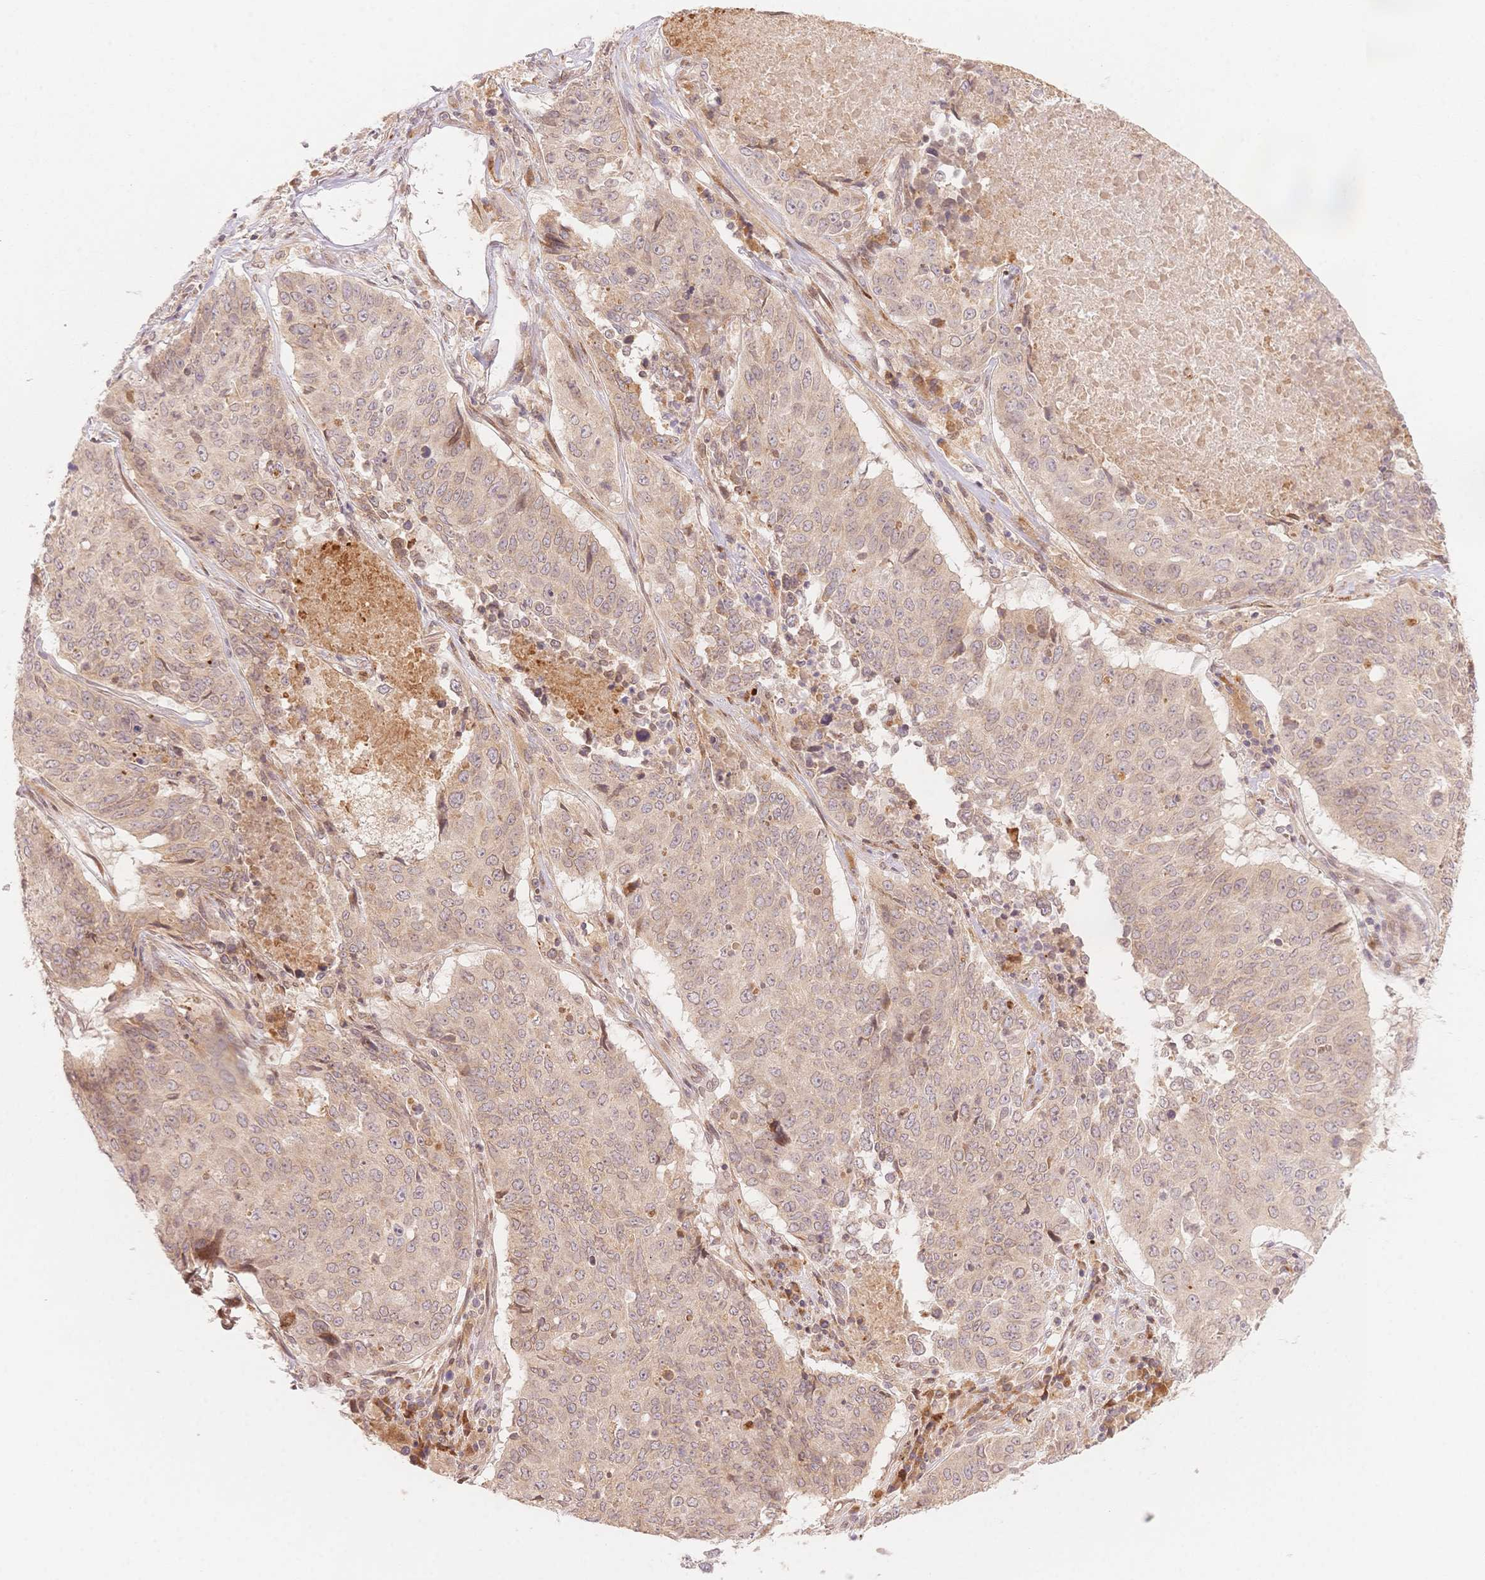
{"staining": {"intensity": "weak", "quantity": "<25%", "location": "cytoplasmic/membranous"}, "tissue": "lung cancer", "cell_type": "Tumor cells", "image_type": "cancer", "snomed": [{"axis": "morphology", "description": "Normal tissue, NOS"}, {"axis": "morphology", "description": "Squamous cell carcinoma, NOS"}, {"axis": "topography", "description": "Bronchus"}, {"axis": "topography", "description": "Lung"}], "caption": "IHC micrograph of lung cancer (squamous cell carcinoma) stained for a protein (brown), which demonstrates no positivity in tumor cells.", "gene": "STK39", "patient": {"sex": "male", "age": 64}}